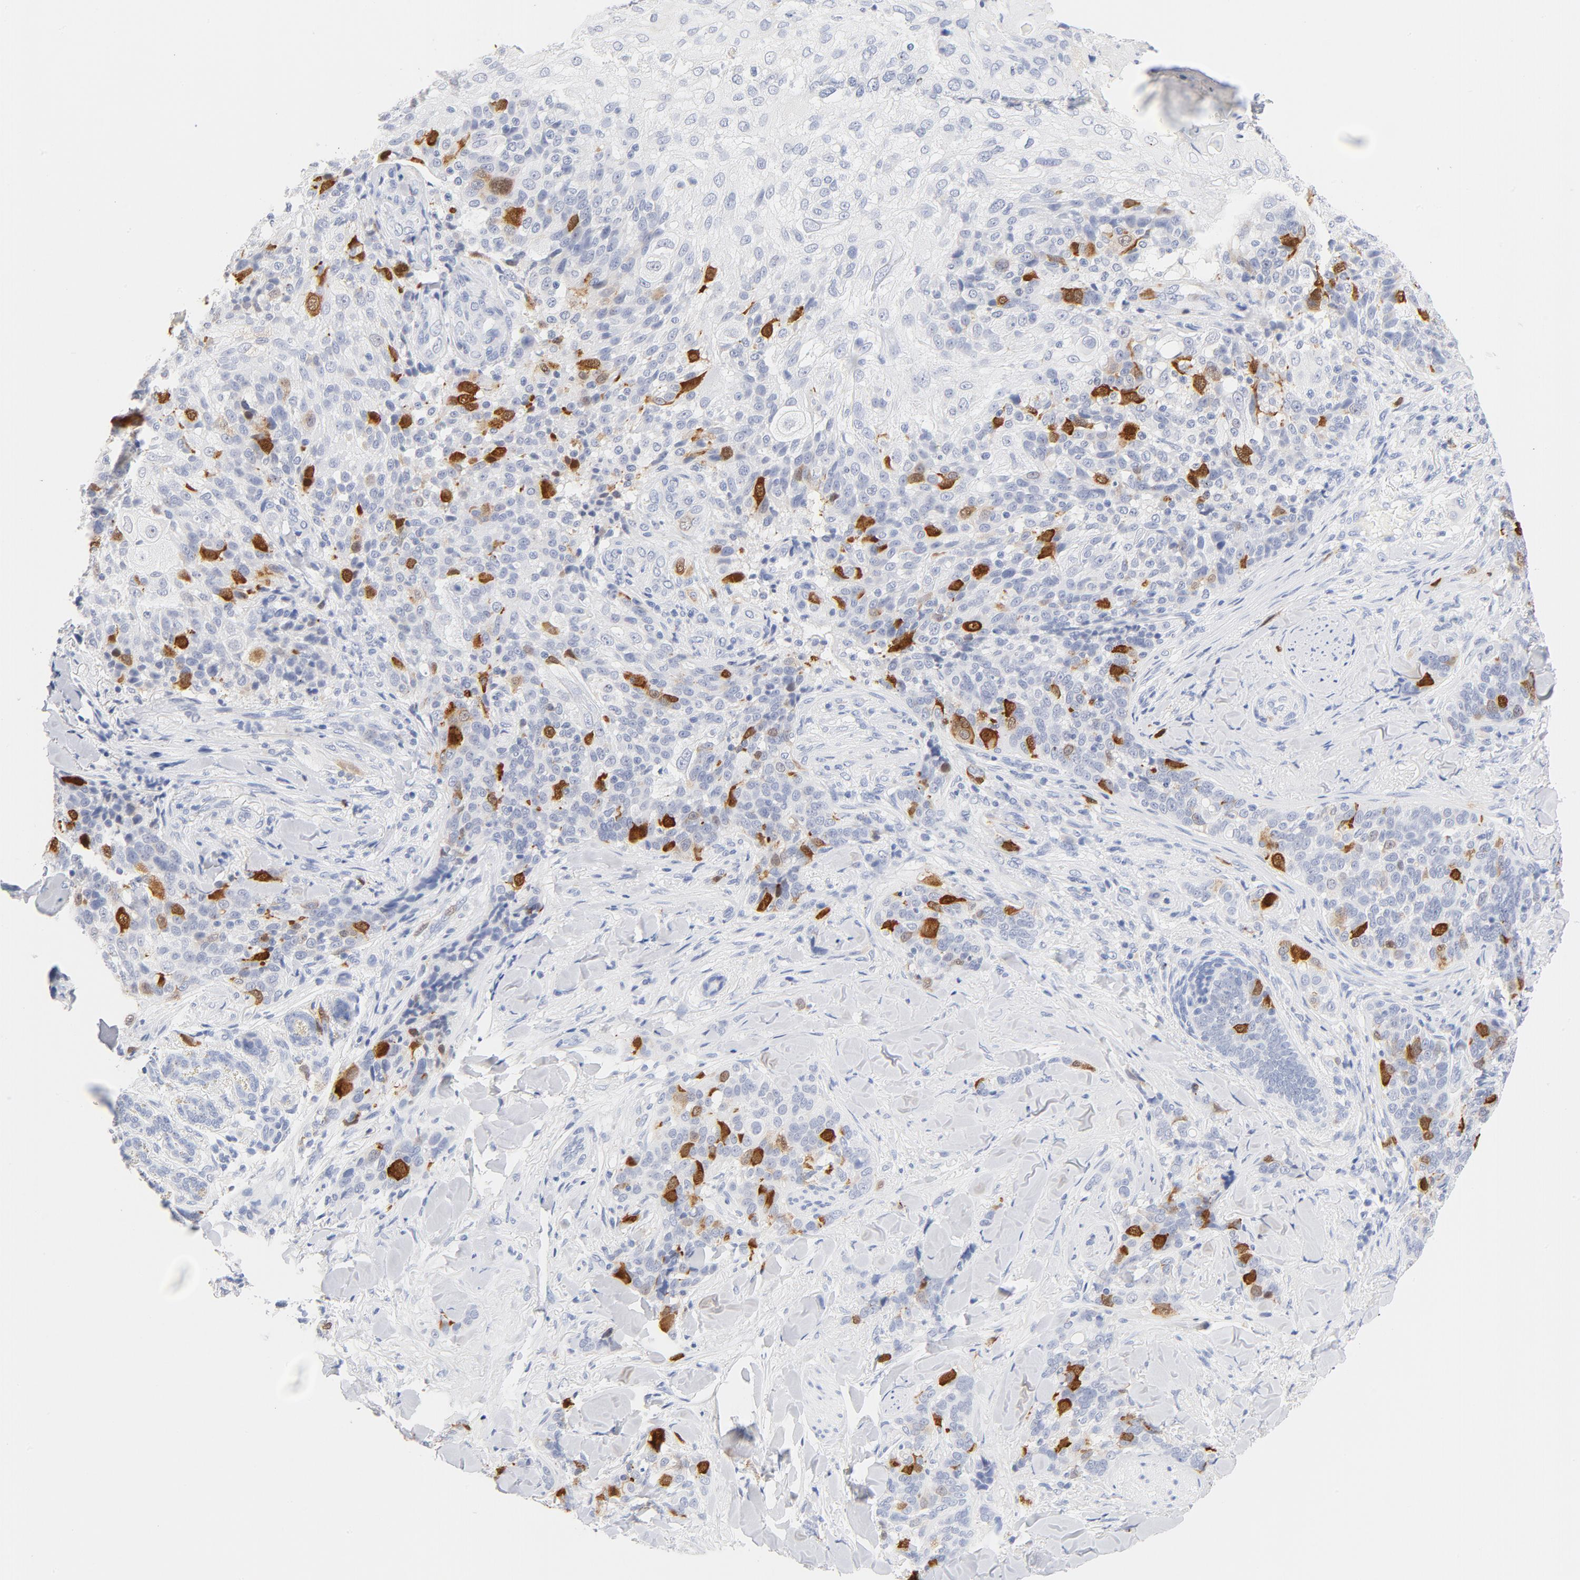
{"staining": {"intensity": "strong", "quantity": "<25%", "location": "nuclear"}, "tissue": "skin cancer", "cell_type": "Tumor cells", "image_type": "cancer", "snomed": [{"axis": "morphology", "description": "Normal tissue, NOS"}, {"axis": "morphology", "description": "Squamous cell carcinoma, NOS"}, {"axis": "topography", "description": "Skin"}], "caption": "Human skin cancer (squamous cell carcinoma) stained with a protein marker displays strong staining in tumor cells.", "gene": "CDC20", "patient": {"sex": "female", "age": 83}}